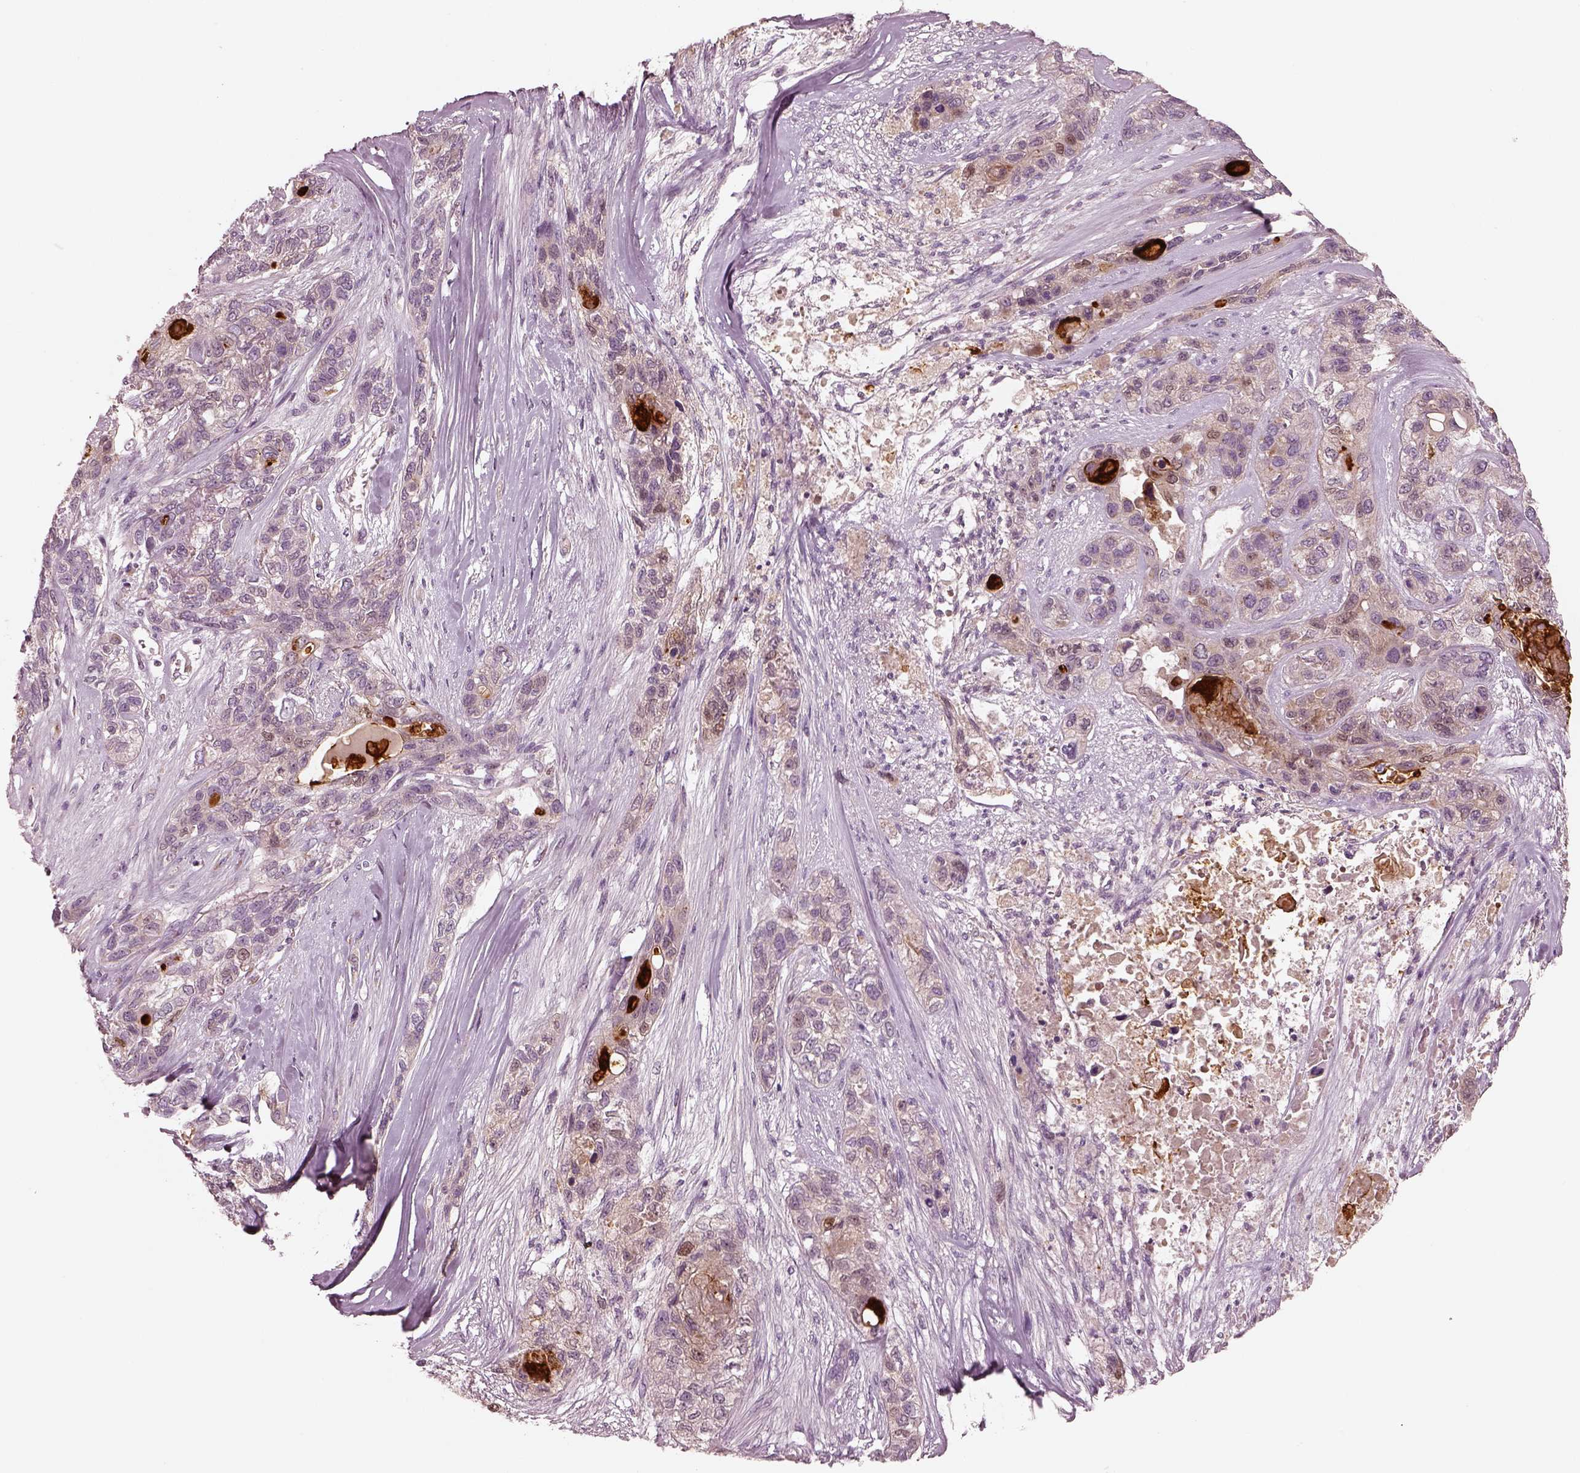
{"staining": {"intensity": "weak", "quantity": ">75%", "location": "cytoplasmic/membranous"}, "tissue": "lung cancer", "cell_type": "Tumor cells", "image_type": "cancer", "snomed": [{"axis": "morphology", "description": "Squamous cell carcinoma, NOS"}, {"axis": "topography", "description": "Lung"}], "caption": "Human lung cancer stained with a brown dye displays weak cytoplasmic/membranous positive positivity in about >75% of tumor cells.", "gene": "SDCBP2", "patient": {"sex": "female", "age": 70}}